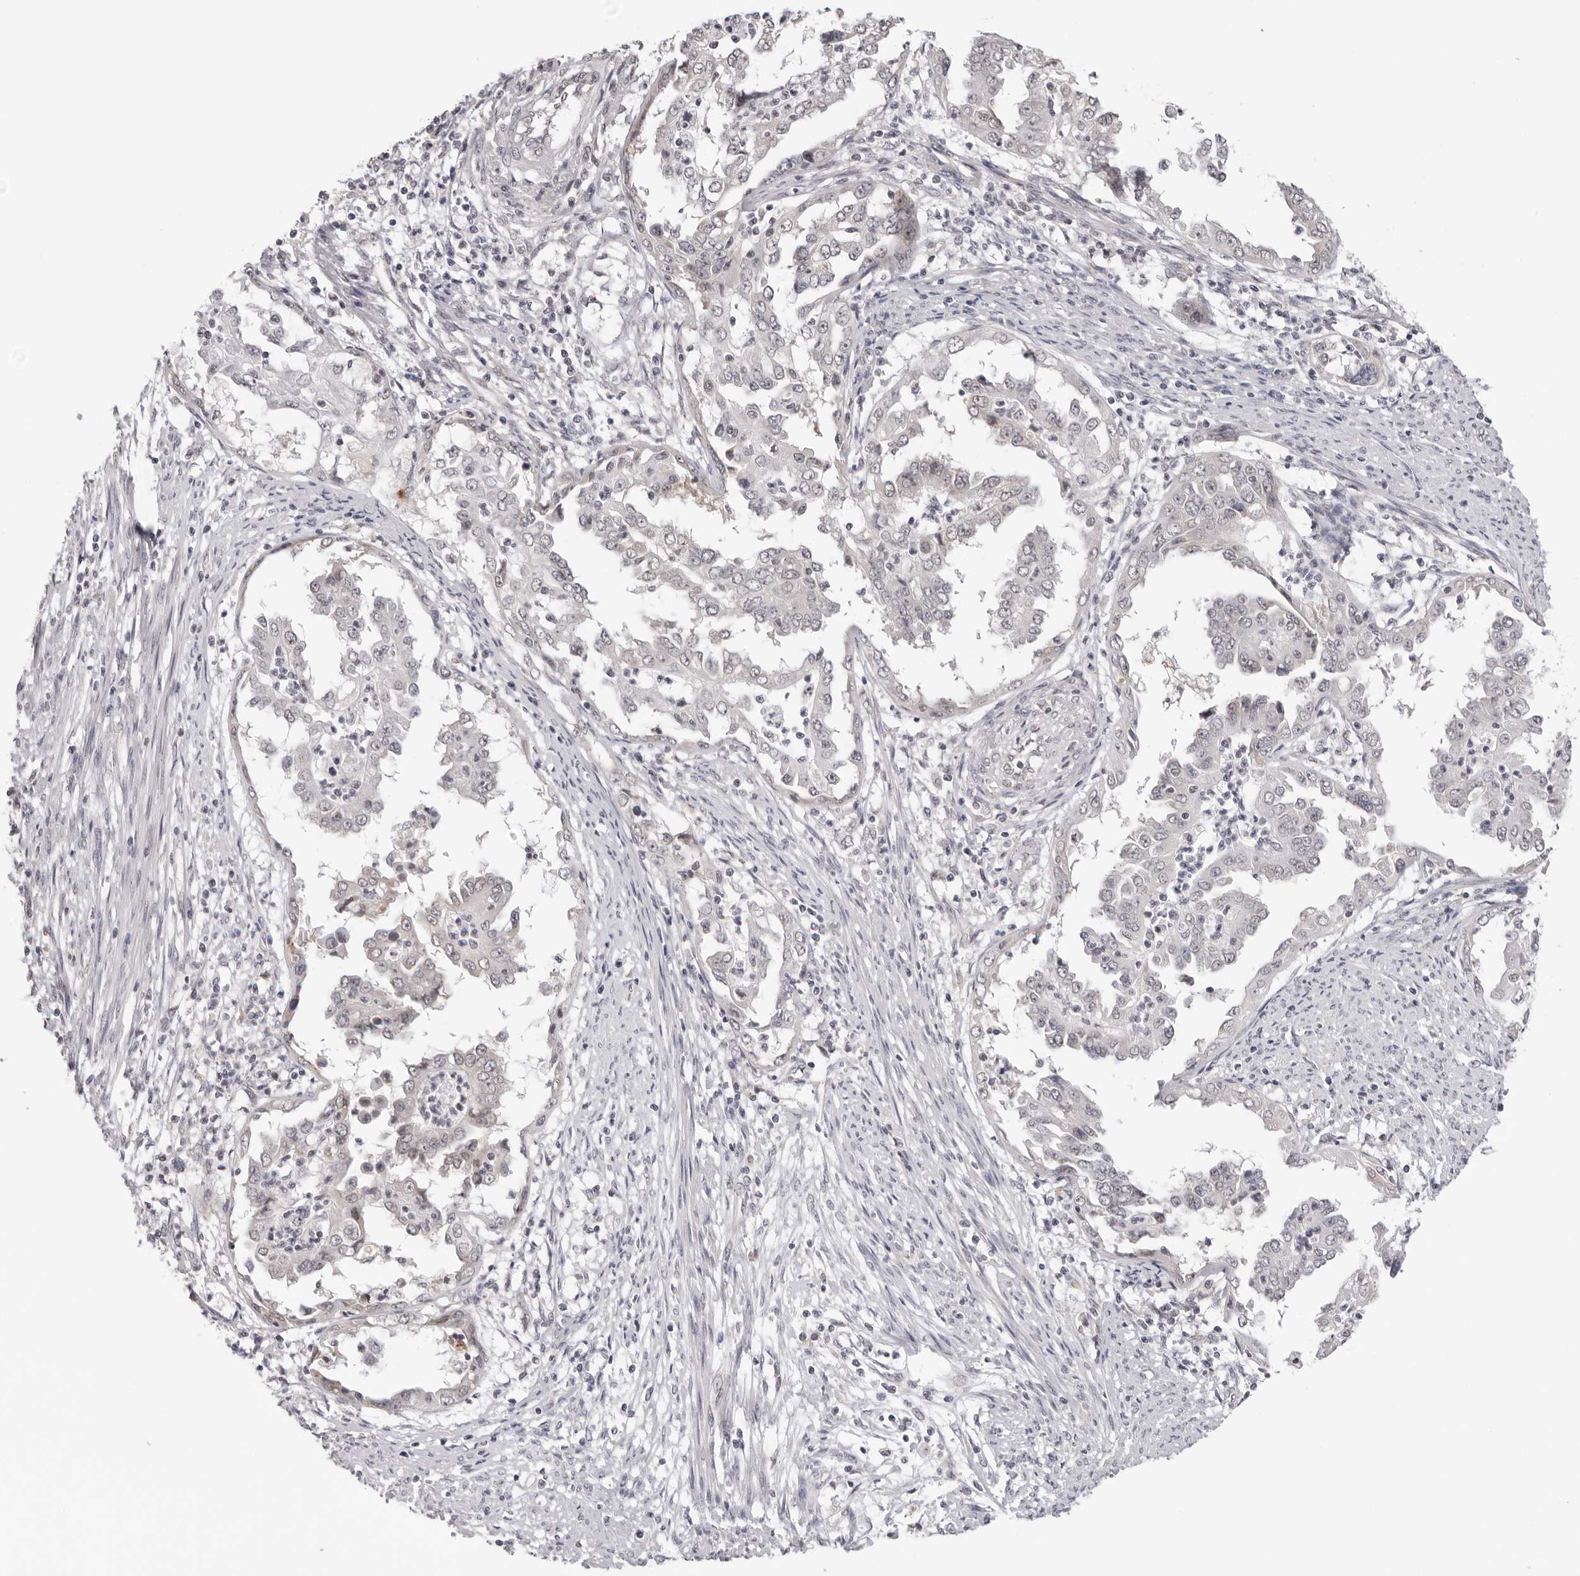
{"staining": {"intensity": "negative", "quantity": "none", "location": "none"}, "tissue": "endometrial cancer", "cell_type": "Tumor cells", "image_type": "cancer", "snomed": [{"axis": "morphology", "description": "Adenocarcinoma, NOS"}, {"axis": "topography", "description": "Endometrium"}], "caption": "Photomicrograph shows no significant protein staining in tumor cells of endometrial adenocarcinoma.", "gene": "PRUNE1", "patient": {"sex": "female", "age": 85}}